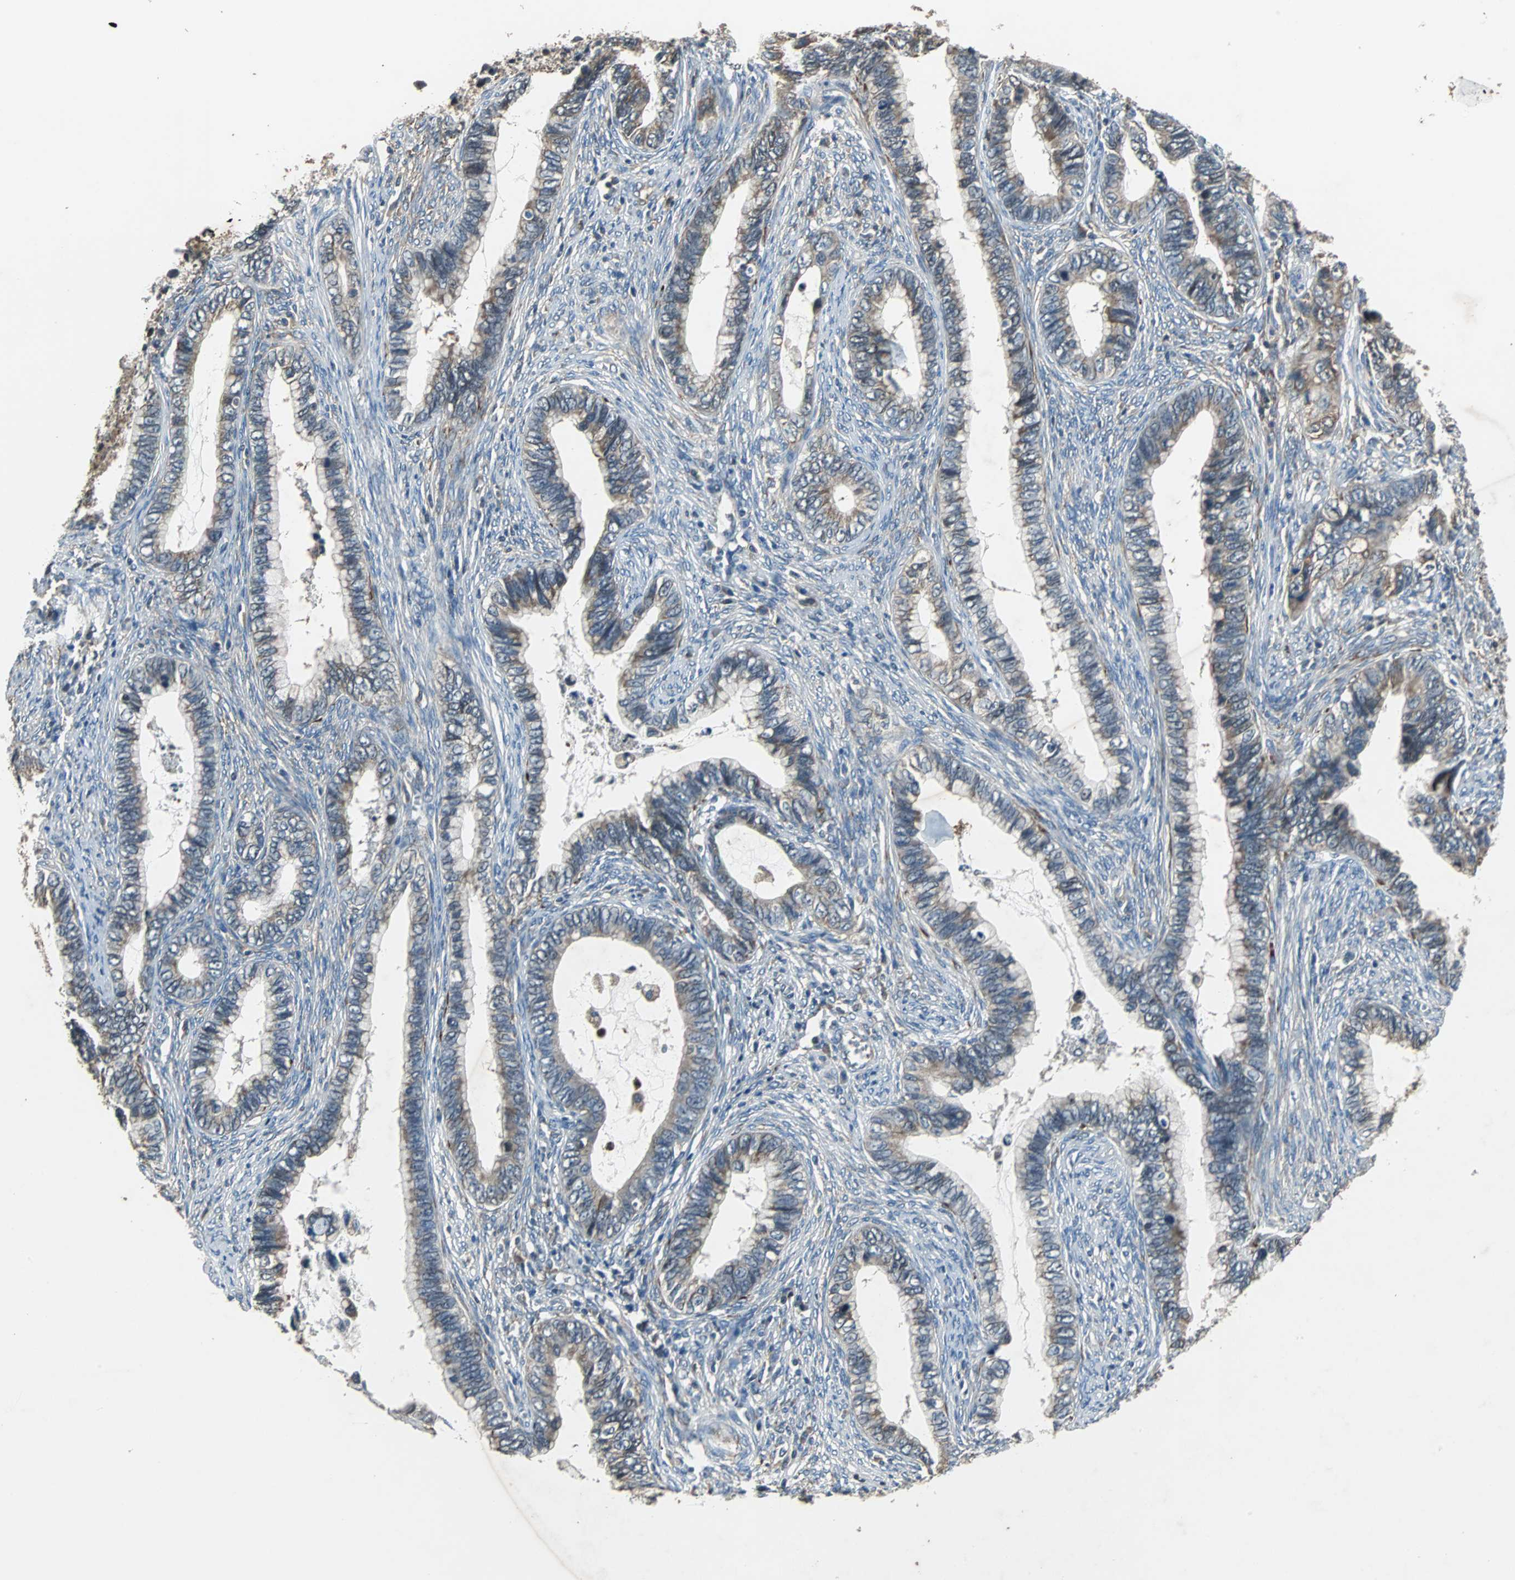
{"staining": {"intensity": "weak", "quantity": "<25%", "location": "cytoplasmic/membranous"}, "tissue": "cervical cancer", "cell_type": "Tumor cells", "image_type": "cancer", "snomed": [{"axis": "morphology", "description": "Adenocarcinoma, NOS"}, {"axis": "topography", "description": "Cervix"}], "caption": "Immunohistochemical staining of human cervical cancer (adenocarcinoma) exhibits no significant positivity in tumor cells. (Stains: DAB (3,3'-diaminobenzidine) IHC with hematoxylin counter stain, Microscopy: brightfield microscopy at high magnification).", "gene": "SOS1", "patient": {"sex": "female", "age": 44}}